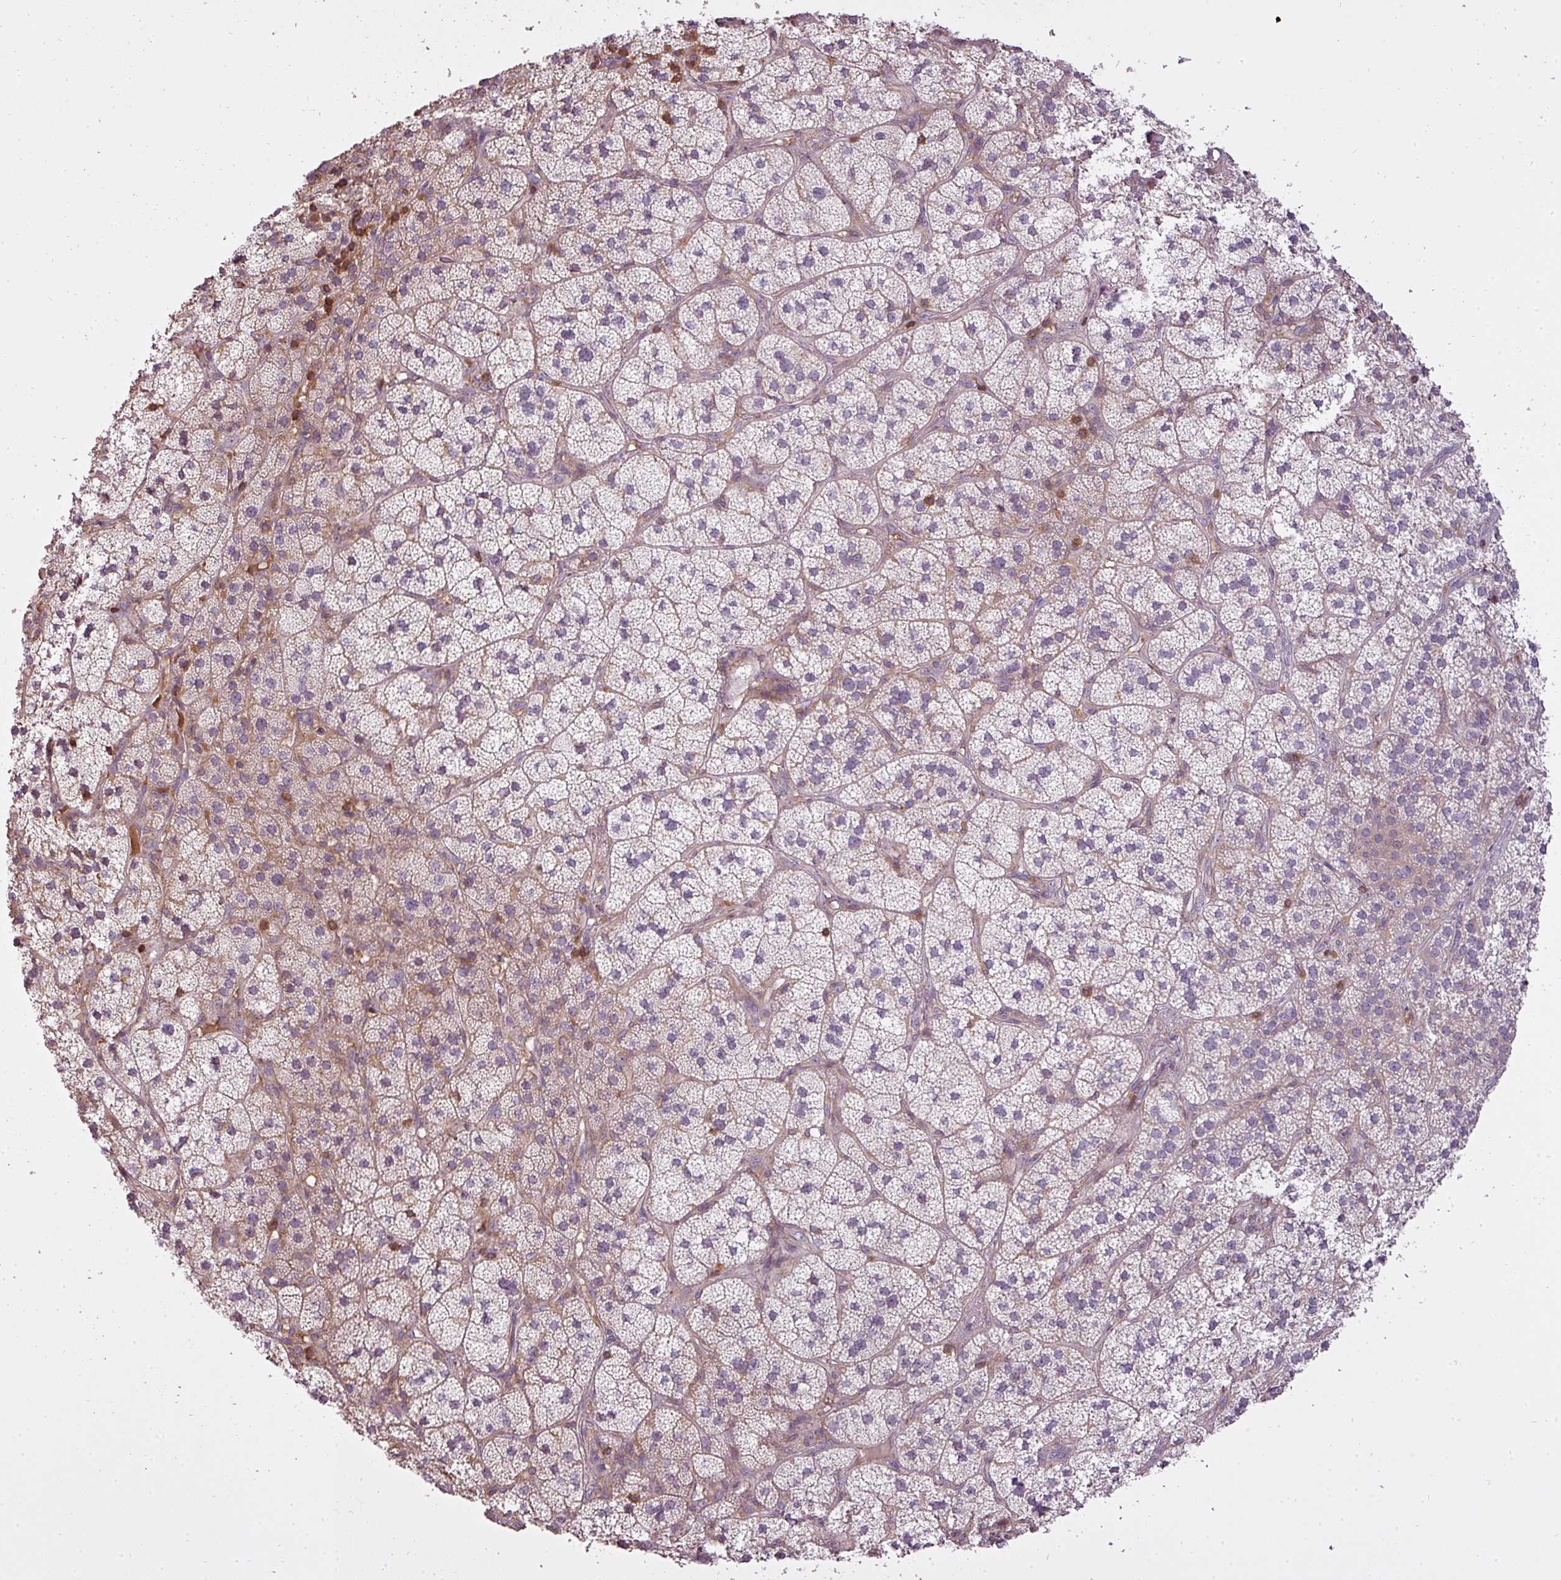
{"staining": {"intensity": "weak", "quantity": "25%-75%", "location": "cytoplasmic/membranous"}, "tissue": "adrenal gland", "cell_type": "Glandular cells", "image_type": "normal", "snomed": [{"axis": "morphology", "description": "Normal tissue, NOS"}, {"axis": "topography", "description": "Adrenal gland"}], "caption": "Normal adrenal gland displays weak cytoplasmic/membranous positivity in about 25%-75% of glandular cells The staining was performed using DAB to visualize the protein expression in brown, while the nuclei were stained in blue with hematoxylin (Magnification: 20x)..", "gene": "STK4", "patient": {"sex": "female", "age": 58}}